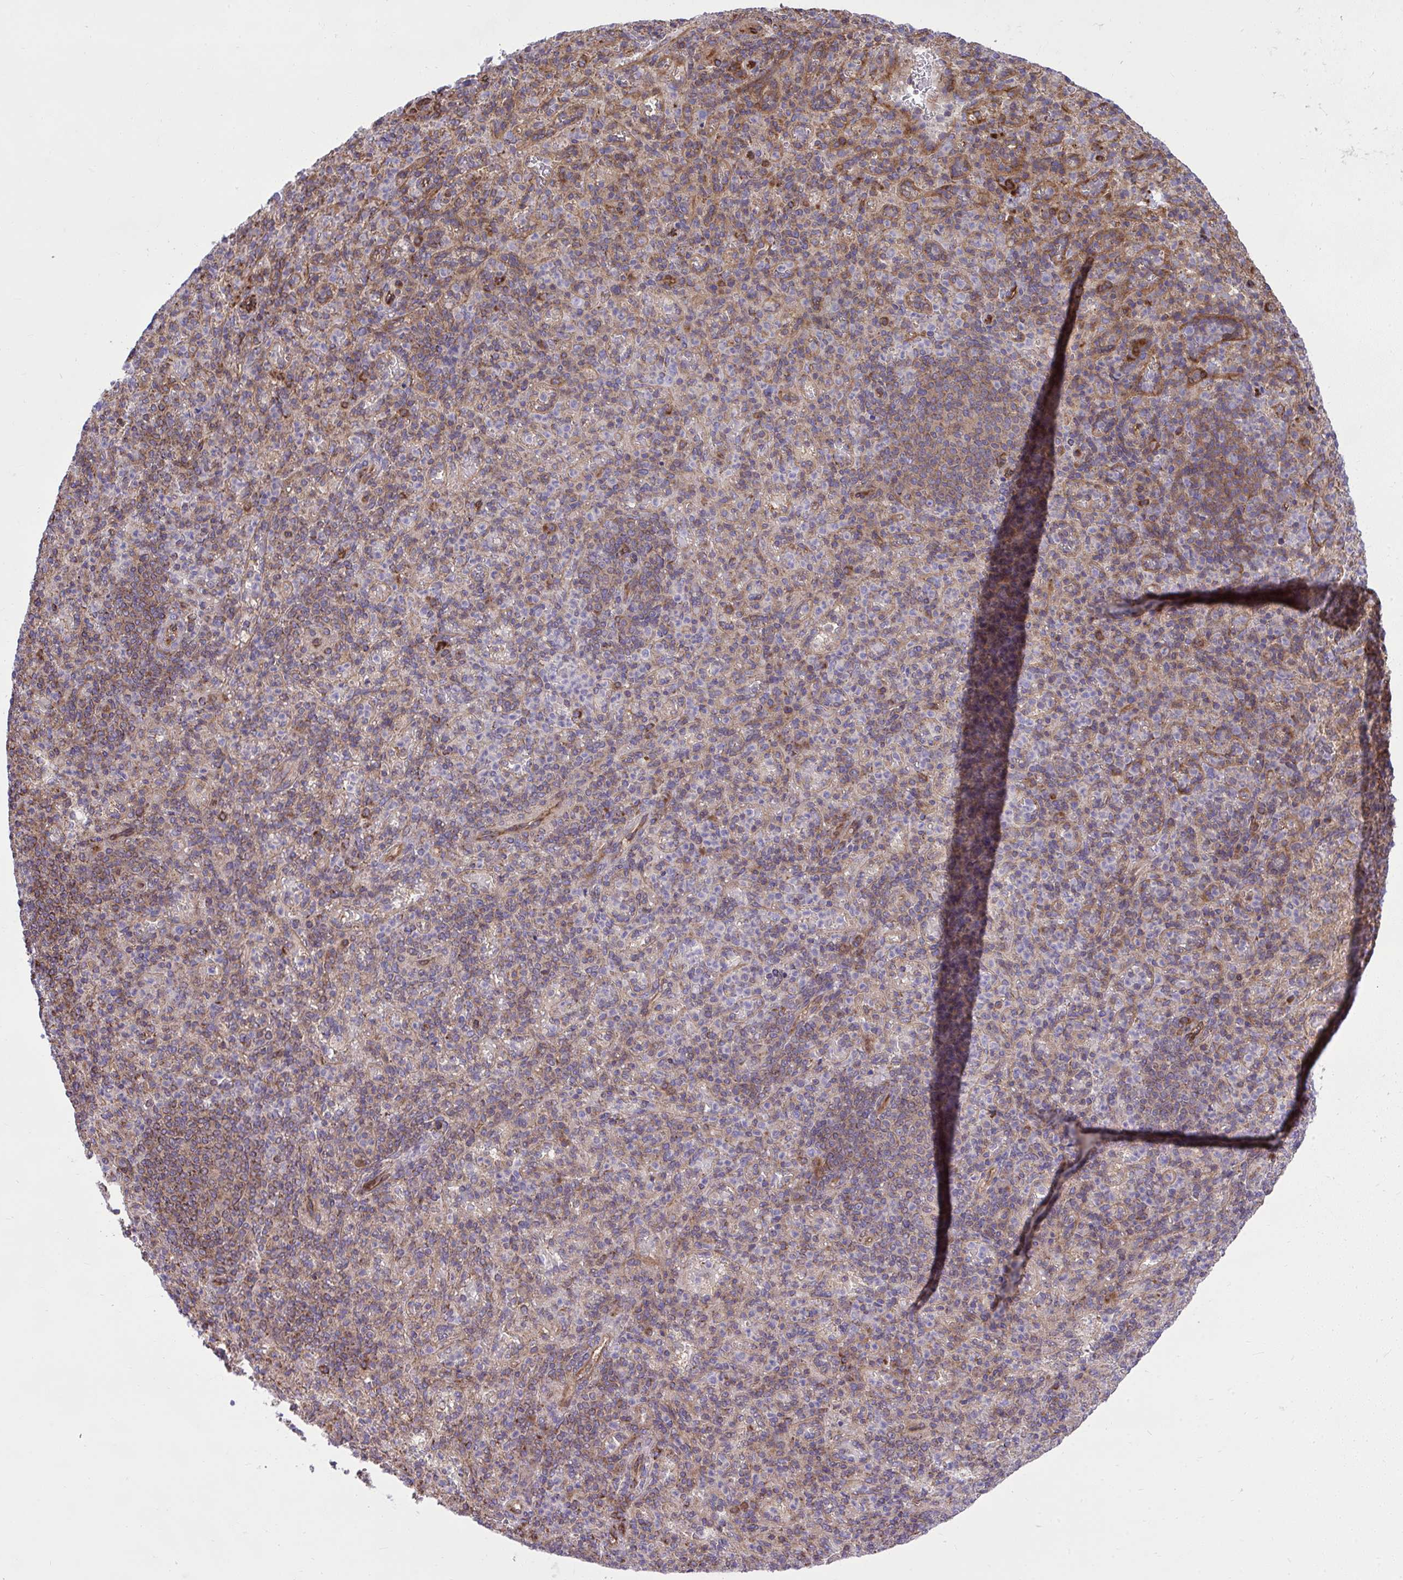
{"staining": {"intensity": "weak", "quantity": ">75%", "location": "cytoplasmic/membranous"}, "tissue": "spleen", "cell_type": "Cells in red pulp", "image_type": "normal", "snomed": [{"axis": "morphology", "description": "Normal tissue, NOS"}, {"axis": "topography", "description": "Spleen"}], "caption": "Immunohistochemistry (IHC) of normal spleen reveals low levels of weak cytoplasmic/membranous positivity in approximately >75% of cells in red pulp.", "gene": "NMNAT3", "patient": {"sex": "female", "age": 74}}